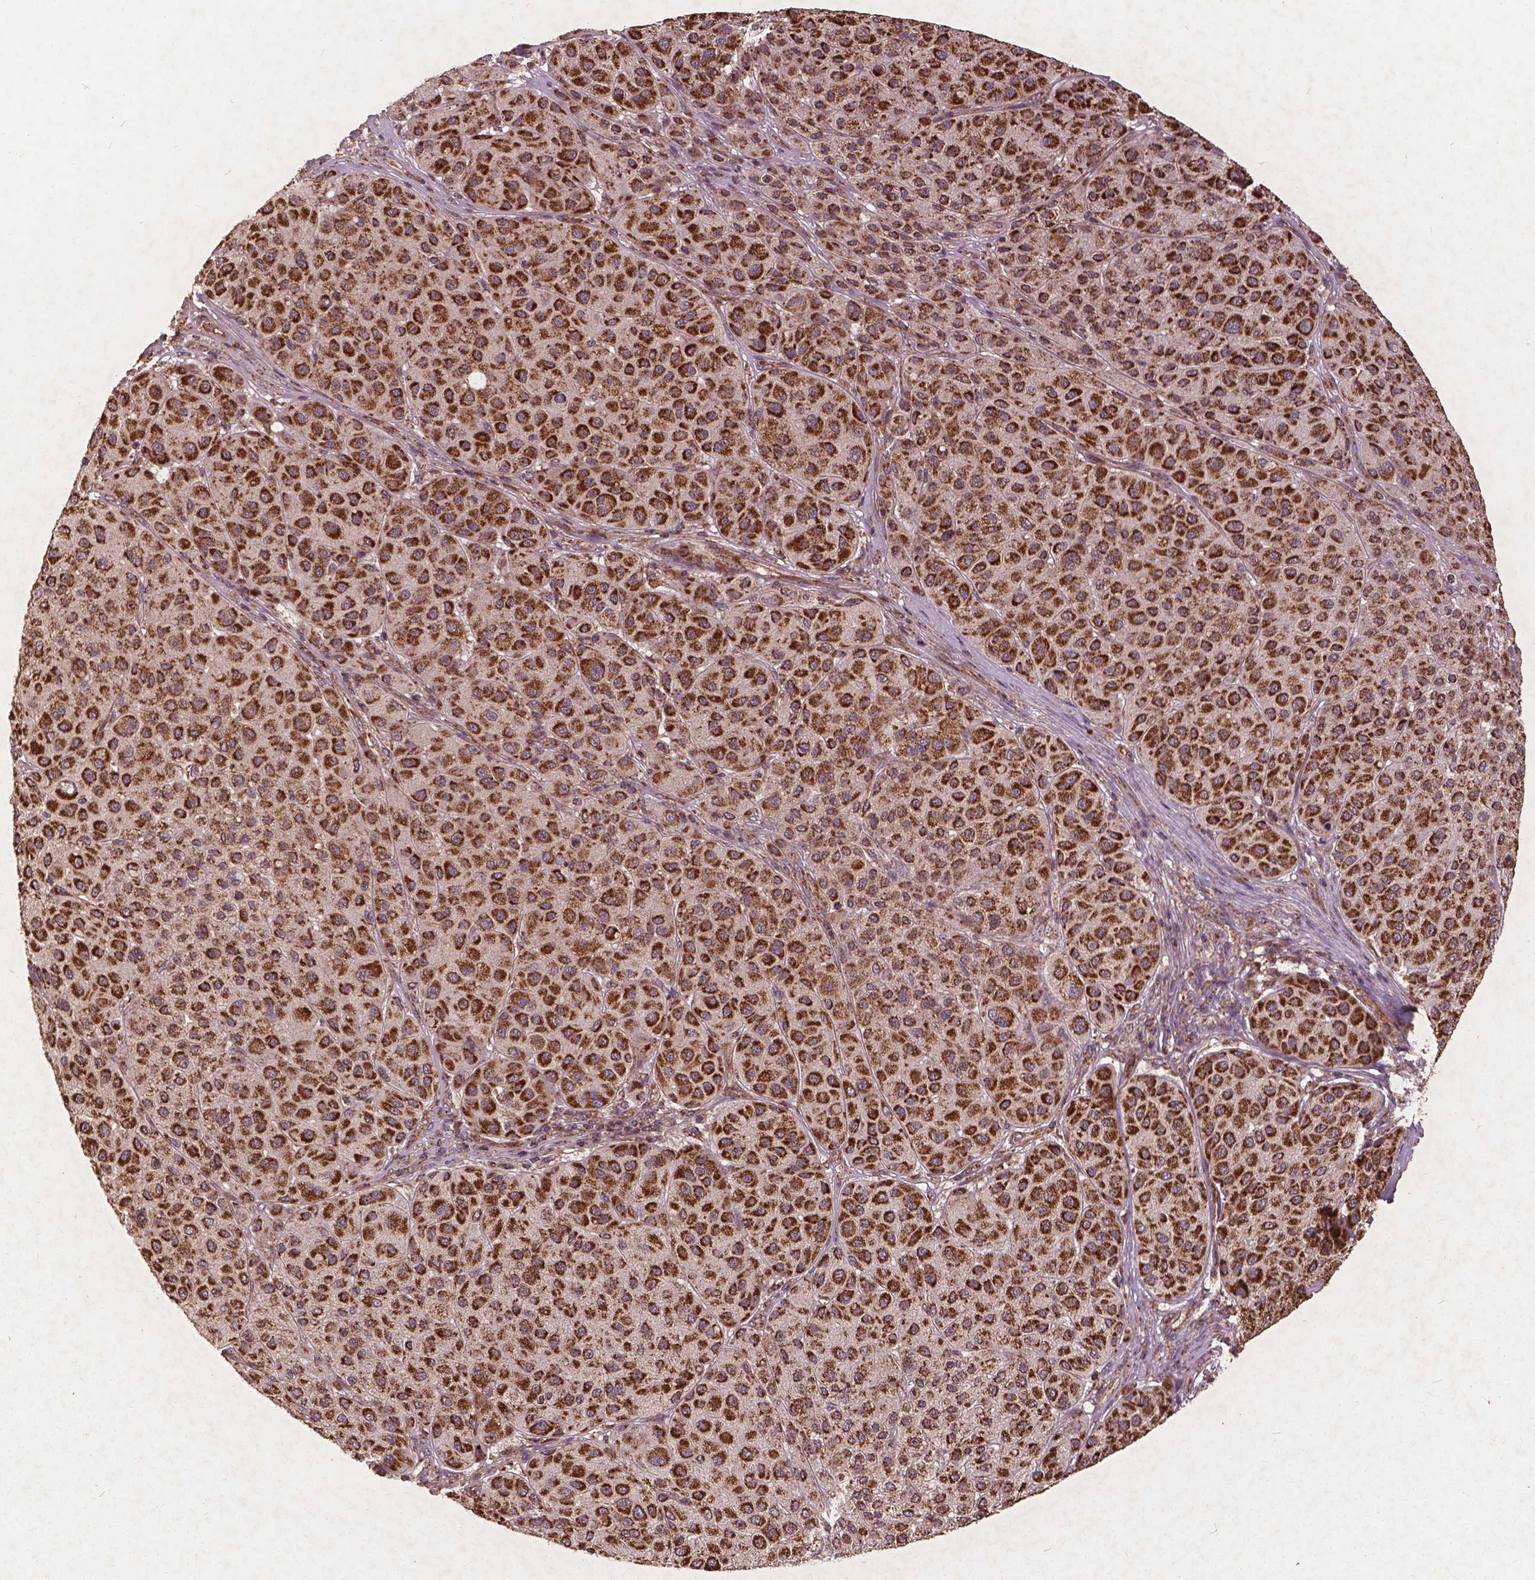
{"staining": {"intensity": "strong", "quantity": ">75%", "location": "cytoplasmic/membranous"}, "tissue": "melanoma", "cell_type": "Tumor cells", "image_type": "cancer", "snomed": [{"axis": "morphology", "description": "Malignant melanoma, Metastatic site"}, {"axis": "topography", "description": "Smooth muscle"}], "caption": "The photomicrograph exhibits a brown stain indicating the presence of a protein in the cytoplasmic/membranous of tumor cells in melanoma.", "gene": "UBXN2A", "patient": {"sex": "male", "age": 41}}